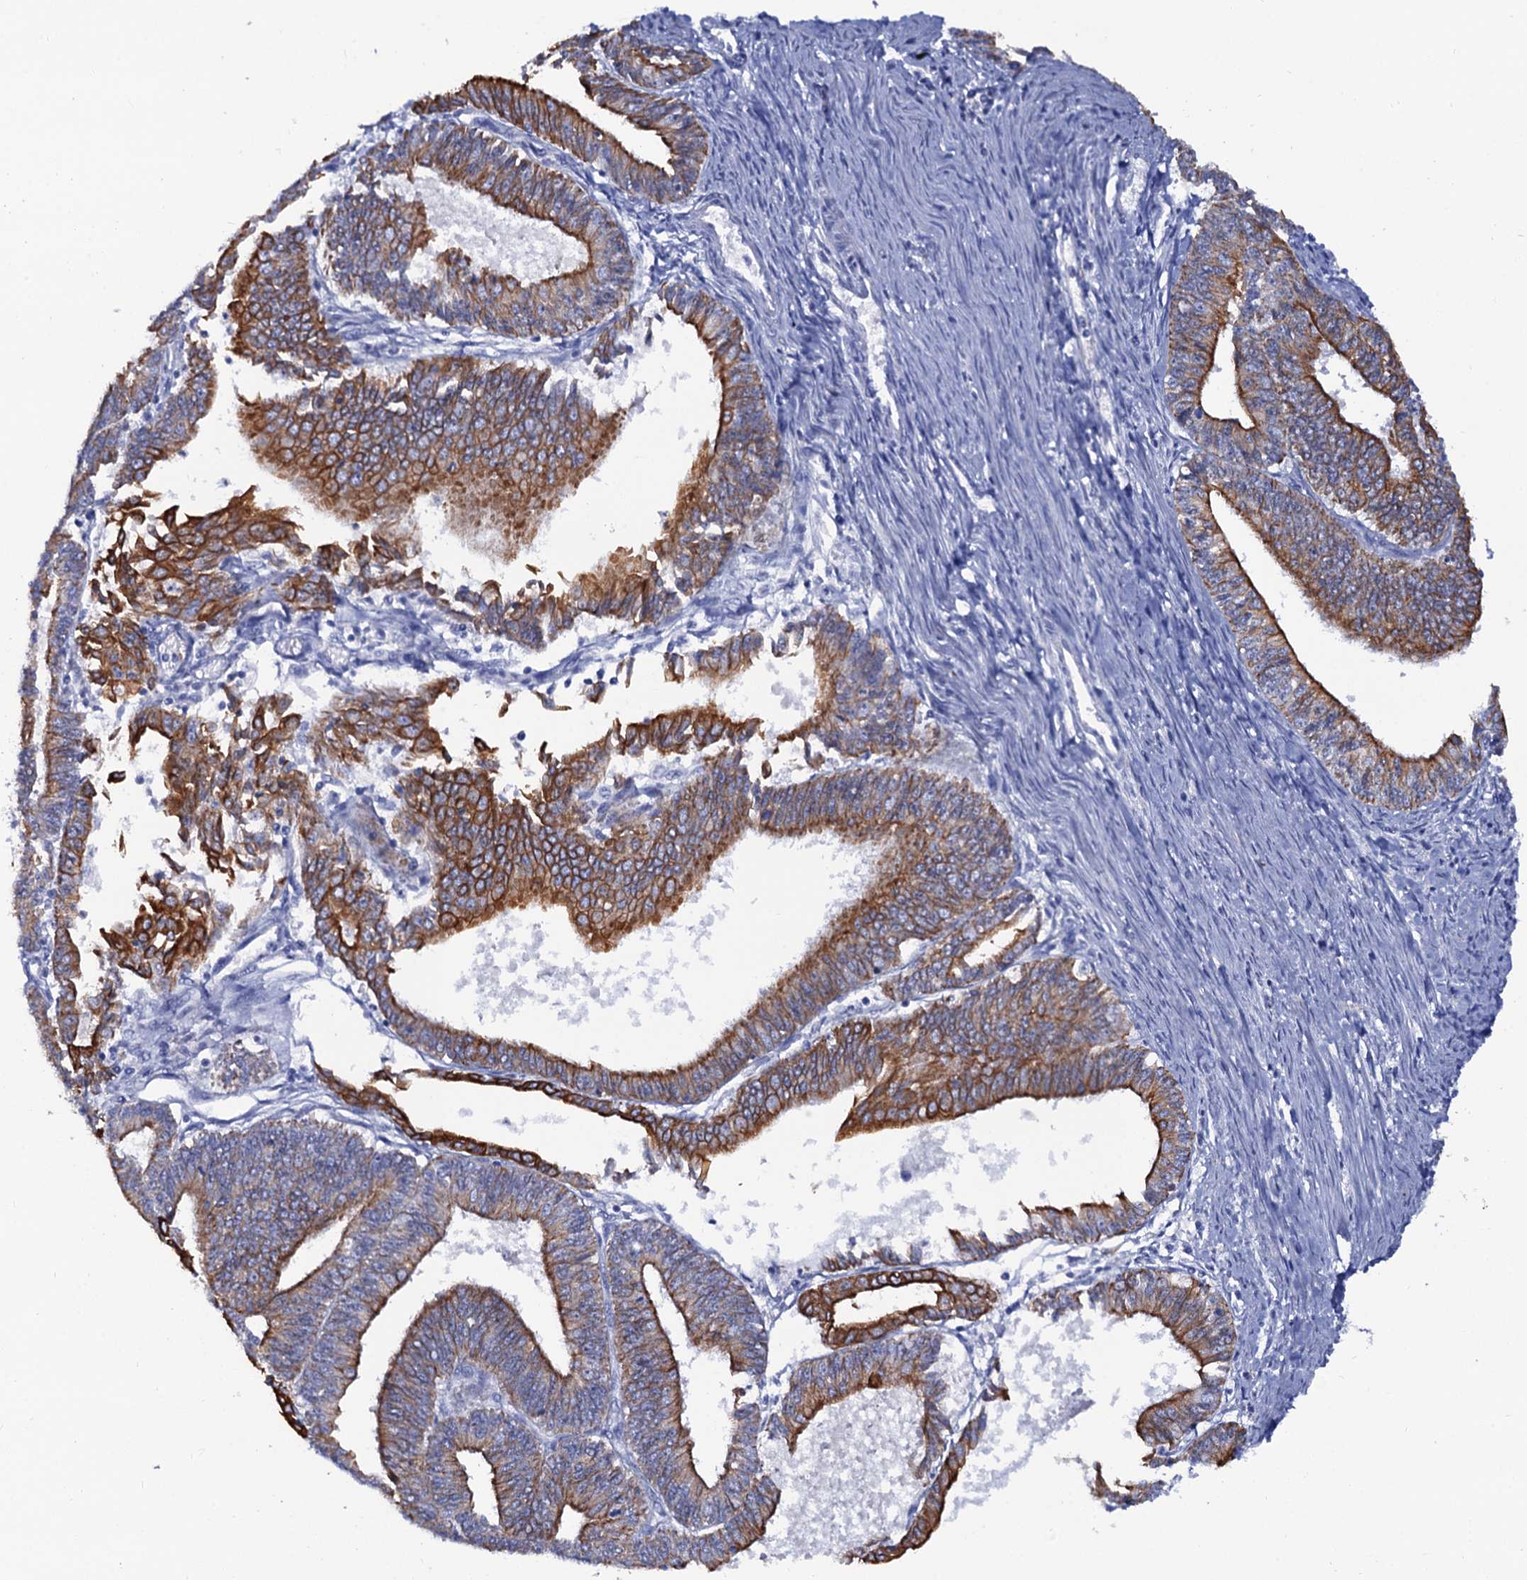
{"staining": {"intensity": "strong", "quantity": ">75%", "location": "cytoplasmic/membranous"}, "tissue": "endometrial cancer", "cell_type": "Tumor cells", "image_type": "cancer", "snomed": [{"axis": "morphology", "description": "Adenocarcinoma, NOS"}, {"axis": "topography", "description": "Endometrium"}], "caption": "Endometrial cancer (adenocarcinoma) stained with IHC demonstrates strong cytoplasmic/membranous staining in approximately >75% of tumor cells.", "gene": "RAB3IP", "patient": {"sex": "female", "age": 73}}